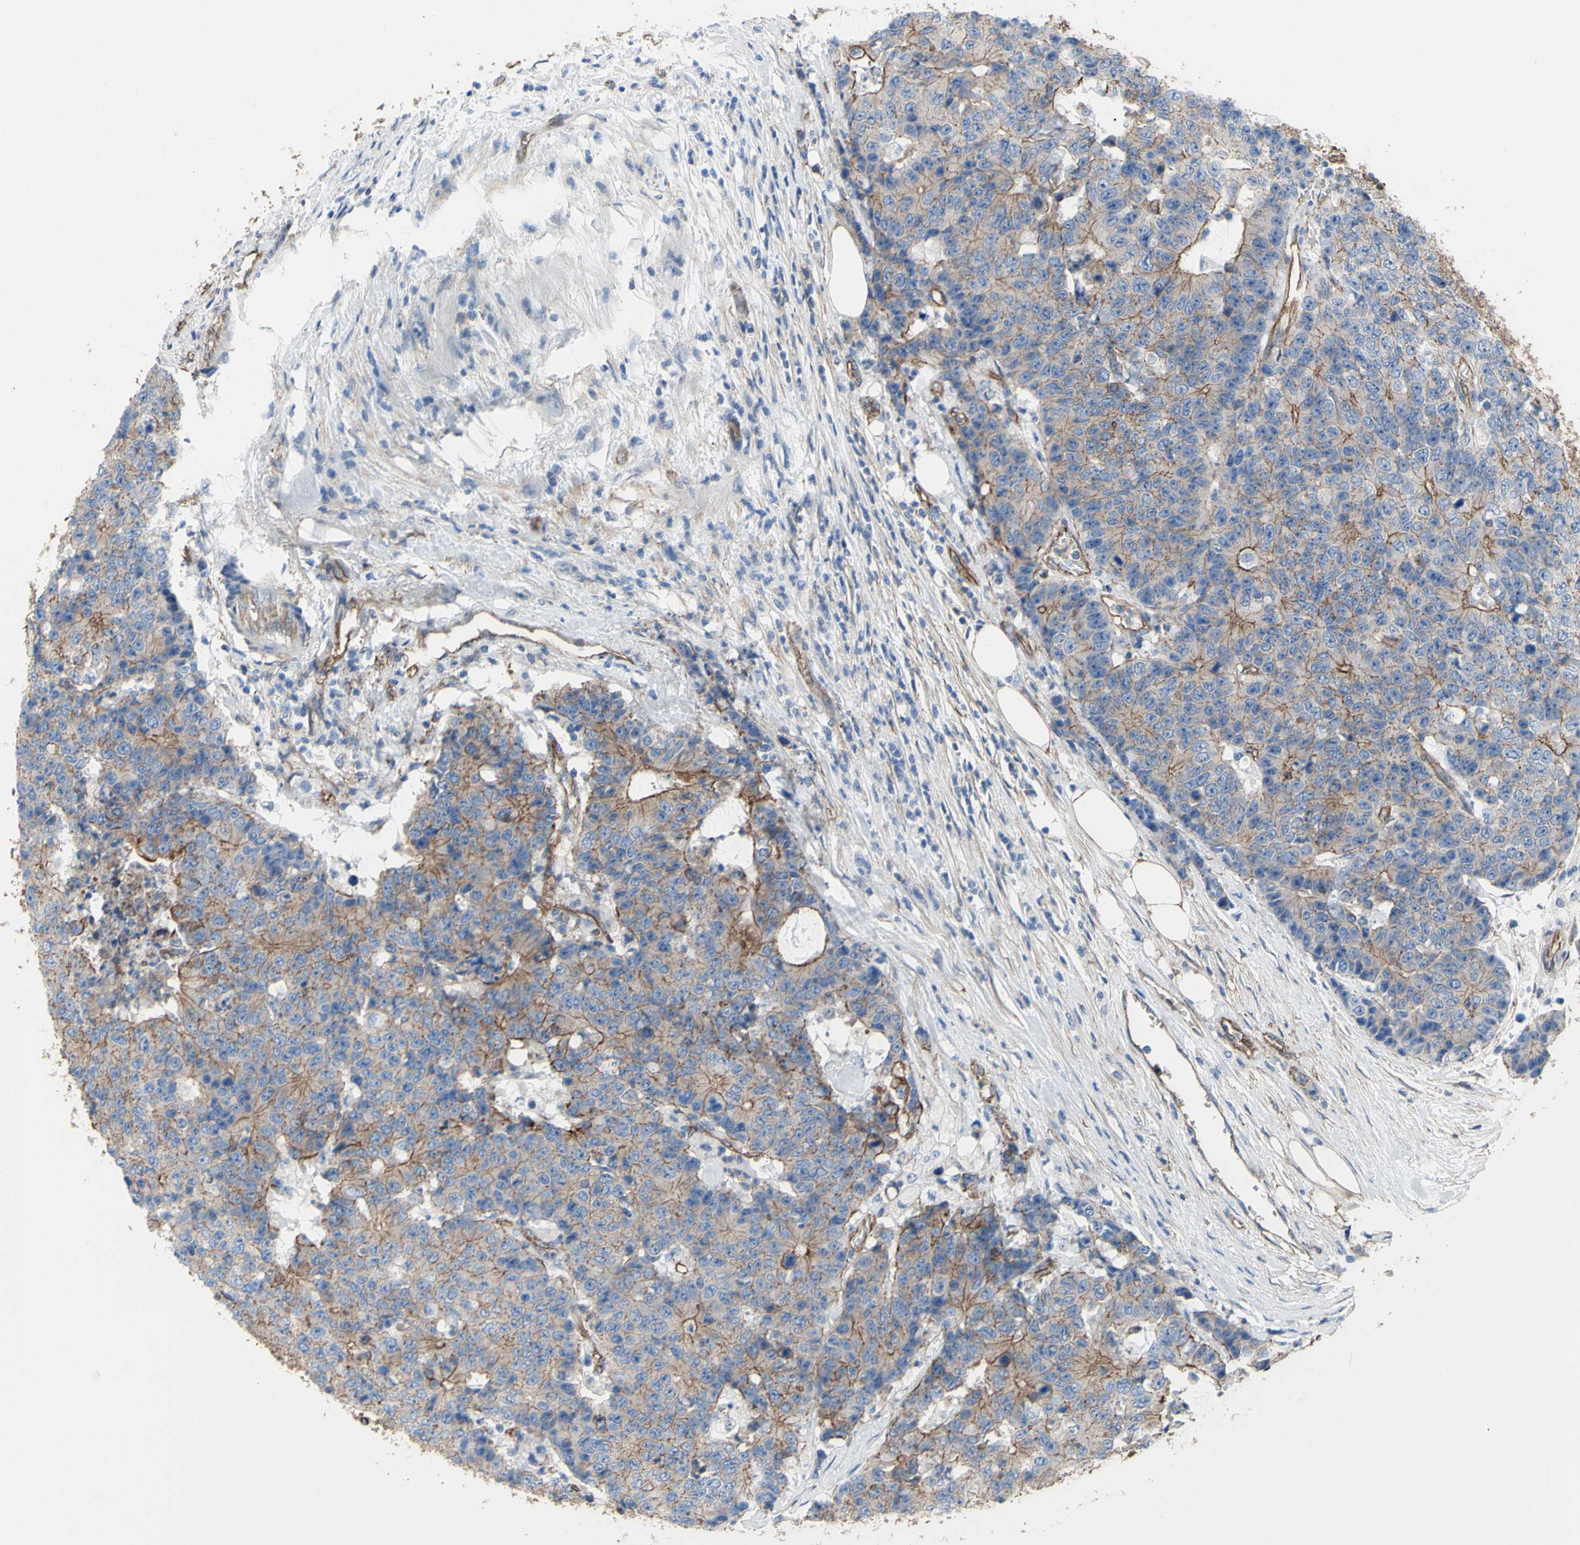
{"staining": {"intensity": "moderate", "quantity": ">75%", "location": "cytoplasmic/membranous"}, "tissue": "colorectal cancer", "cell_type": "Tumor cells", "image_type": "cancer", "snomed": [{"axis": "morphology", "description": "Adenocarcinoma, NOS"}, {"axis": "topography", "description": "Colon"}], "caption": "High-magnification brightfield microscopy of colorectal cancer stained with DAB (brown) and counterstained with hematoxylin (blue). tumor cells exhibit moderate cytoplasmic/membranous positivity is appreciated in about>75% of cells.", "gene": "TPBG", "patient": {"sex": "female", "age": 86}}